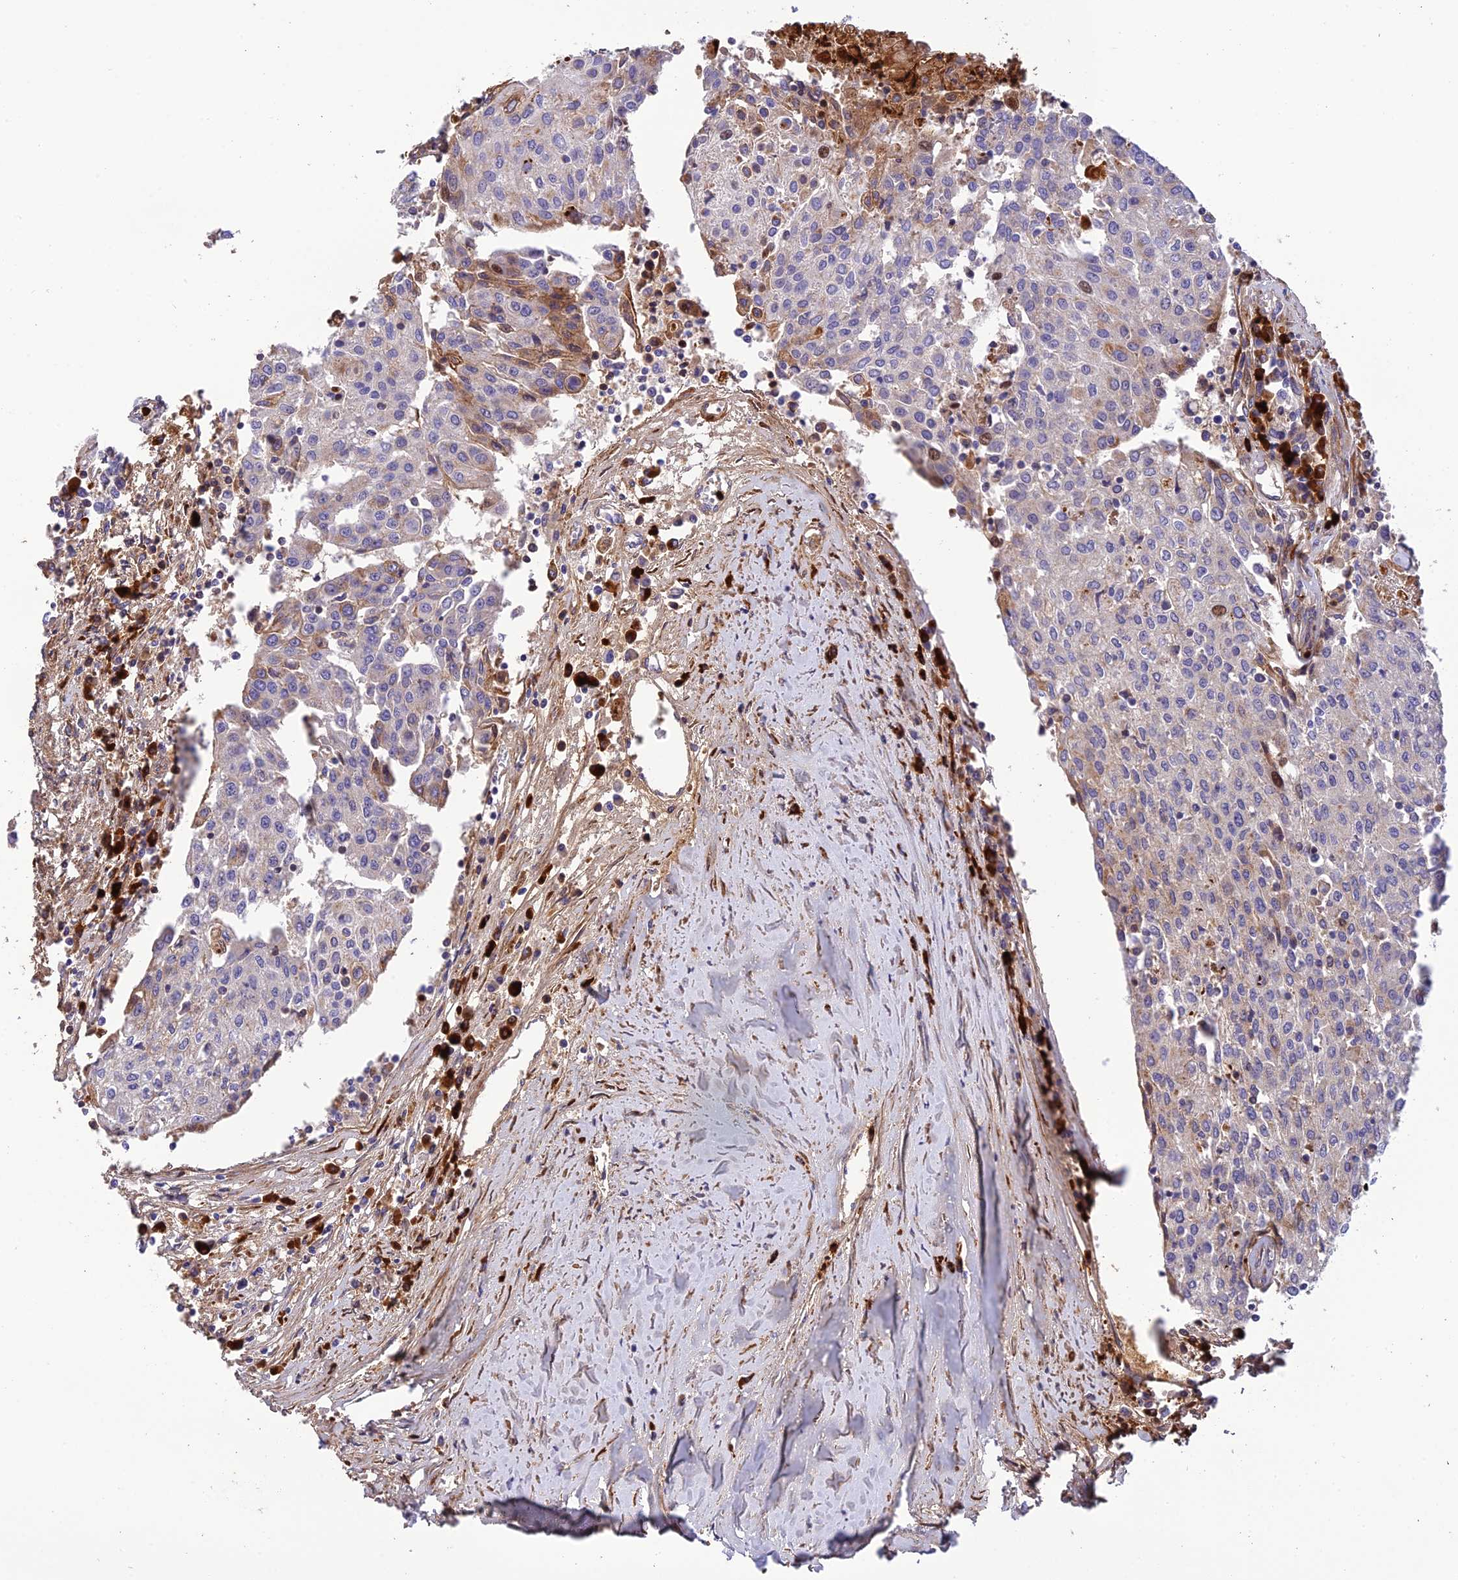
{"staining": {"intensity": "weak", "quantity": "<25%", "location": "cytoplasmic/membranous"}, "tissue": "urothelial cancer", "cell_type": "Tumor cells", "image_type": "cancer", "snomed": [{"axis": "morphology", "description": "Urothelial carcinoma, High grade"}, {"axis": "topography", "description": "Urinary bladder"}], "caption": "A high-resolution histopathology image shows immunohistochemistry (IHC) staining of urothelial carcinoma (high-grade), which shows no significant positivity in tumor cells.", "gene": "CPSF4L", "patient": {"sex": "female", "age": 85}}